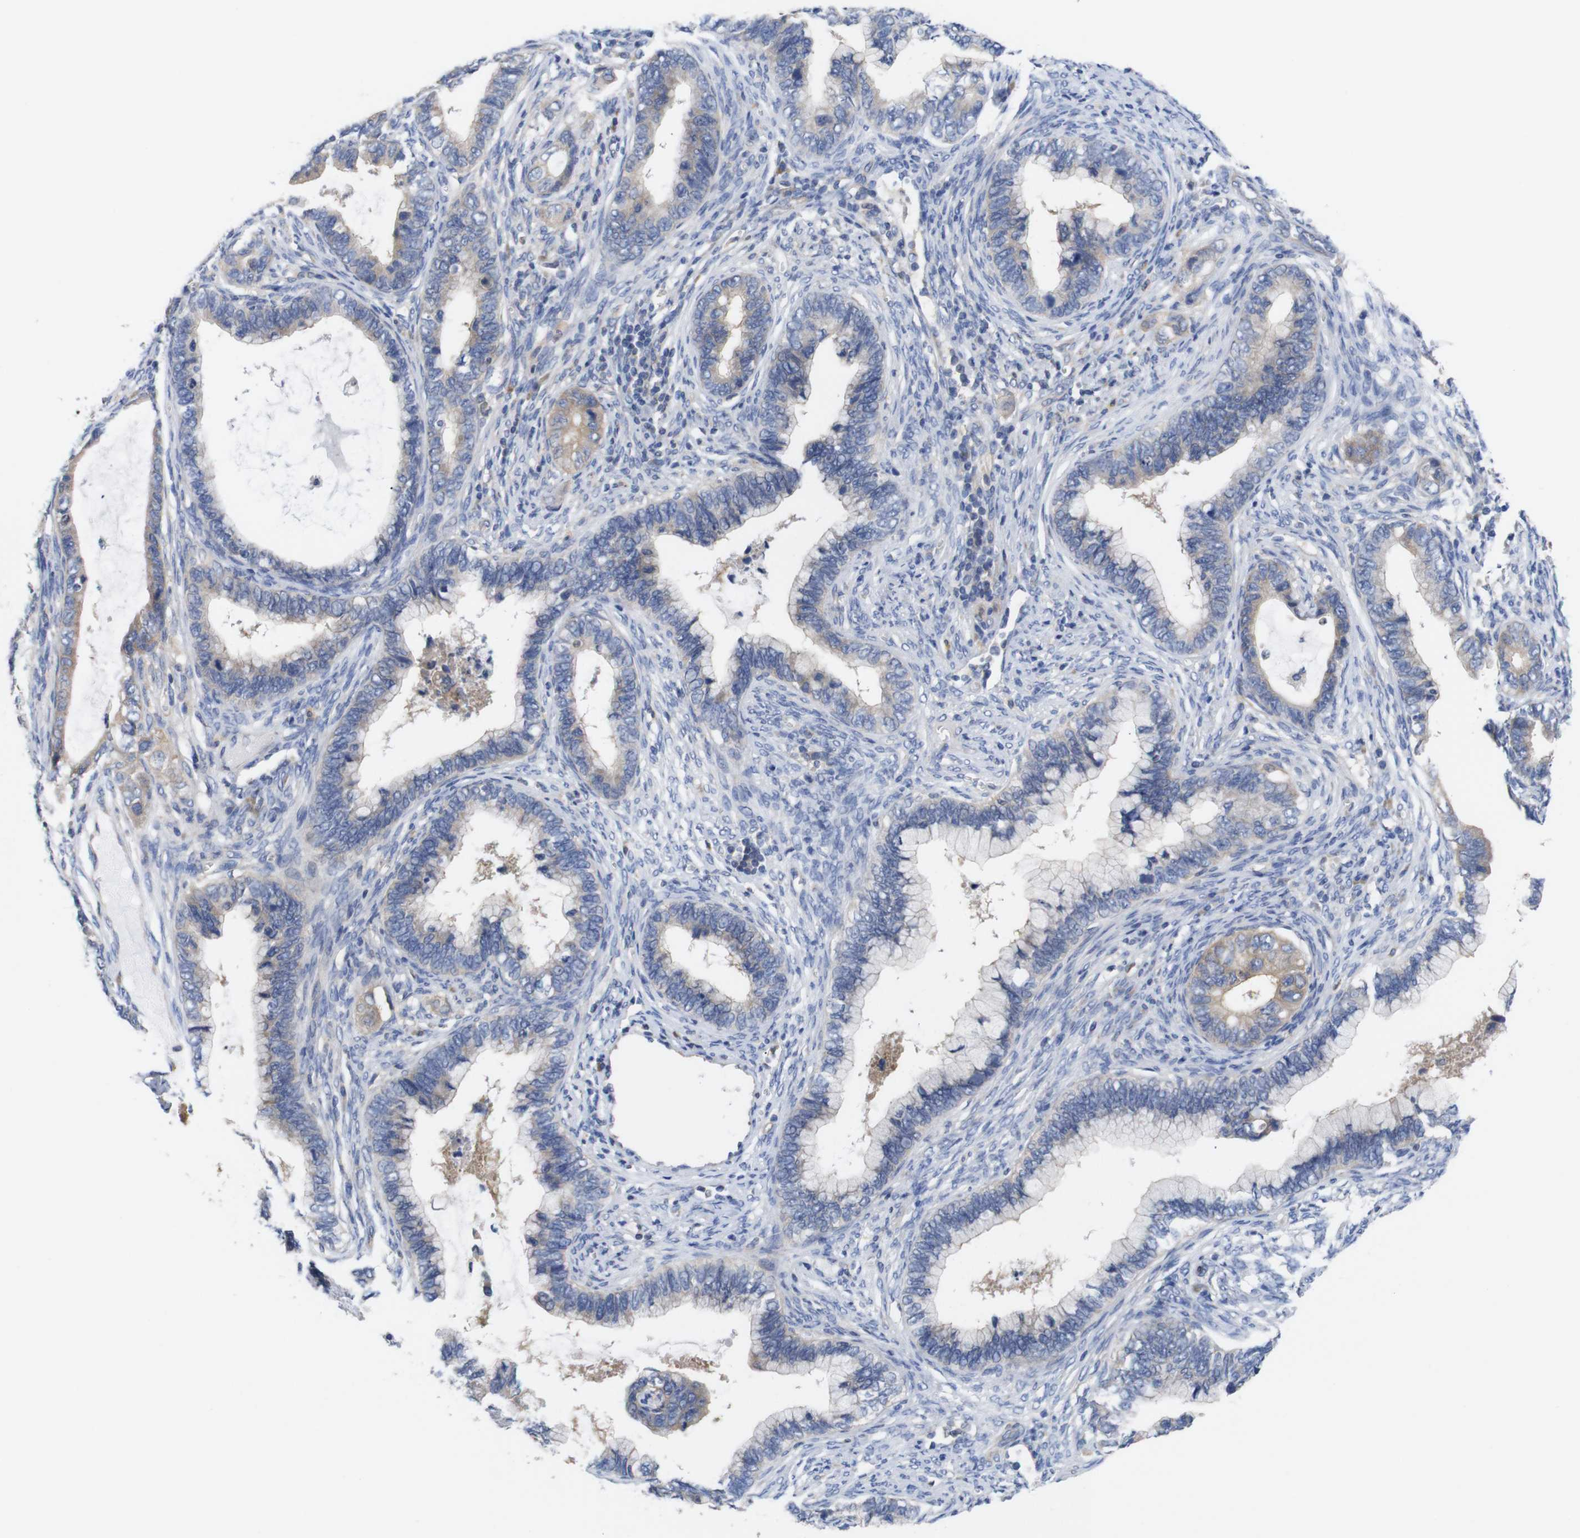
{"staining": {"intensity": "weak", "quantity": "25%-75%", "location": "cytoplasmic/membranous"}, "tissue": "cervical cancer", "cell_type": "Tumor cells", "image_type": "cancer", "snomed": [{"axis": "morphology", "description": "Adenocarcinoma, NOS"}, {"axis": "topography", "description": "Cervix"}], "caption": "IHC micrograph of human cervical adenocarcinoma stained for a protein (brown), which demonstrates low levels of weak cytoplasmic/membranous expression in about 25%-75% of tumor cells.", "gene": "USH1C", "patient": {"sex": "female", "age": 44}}